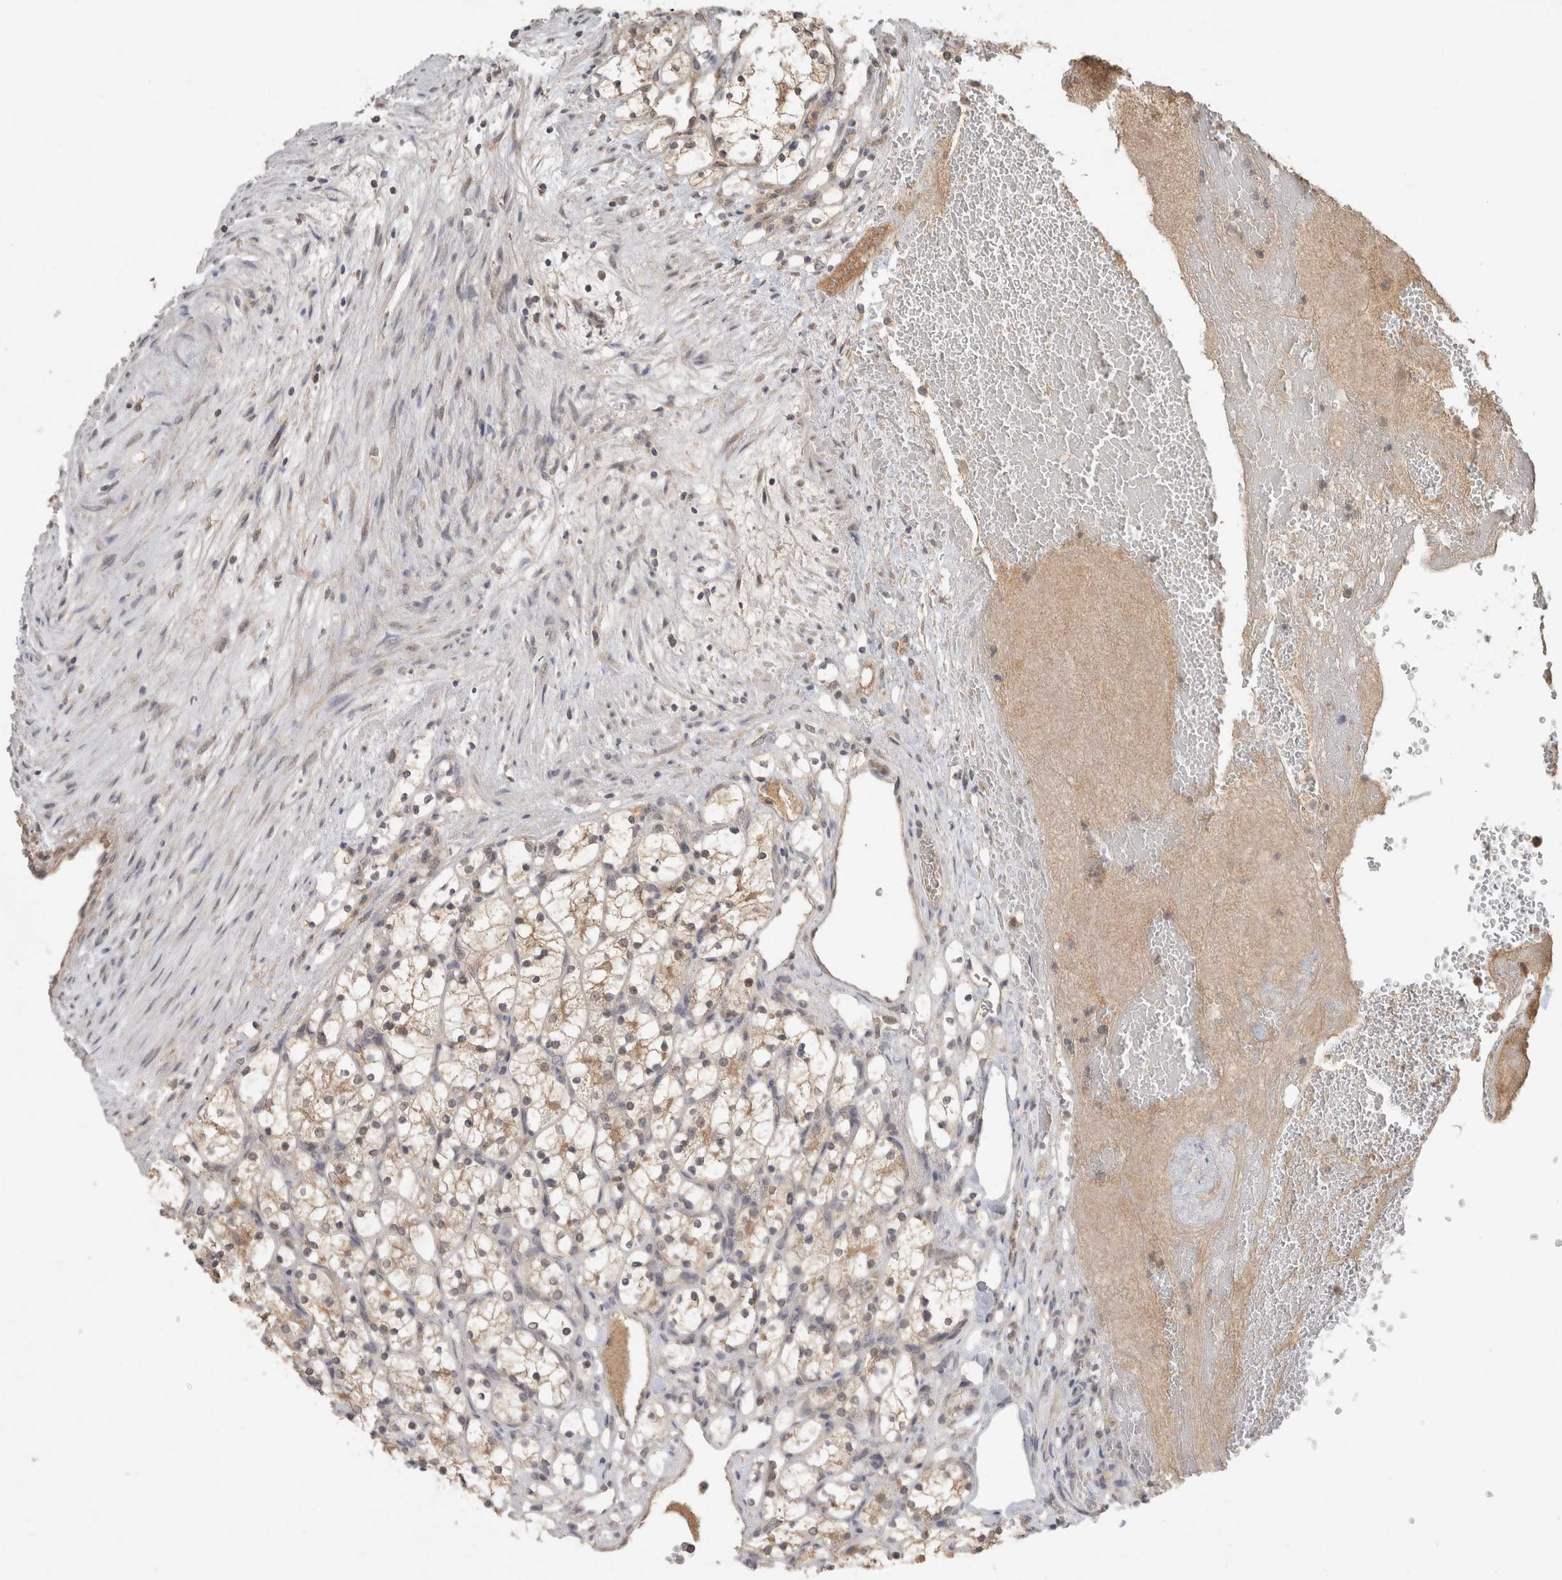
{"staining": {"intensity": "weak", "quantity": "25%-75%", "location": "cytoplasmic/membranous"}, "tissue": "renal cancer", "cell_type": "Tumor cells", "image_type": "cancer", "snomed": [{"axis": "morphology", "description": "Adenocarcinoma, NOS"}, {"axis": "topography", "description": "Kidney"}], "caption": "Renal adenocarcinoma stained with a brown dye shows weak cytoplasmic/membranous positive positivity in approximately 25%-75% of tumor cells.", "gene": "LOXL2", "patient": {"sex": "female", "age": 69}}